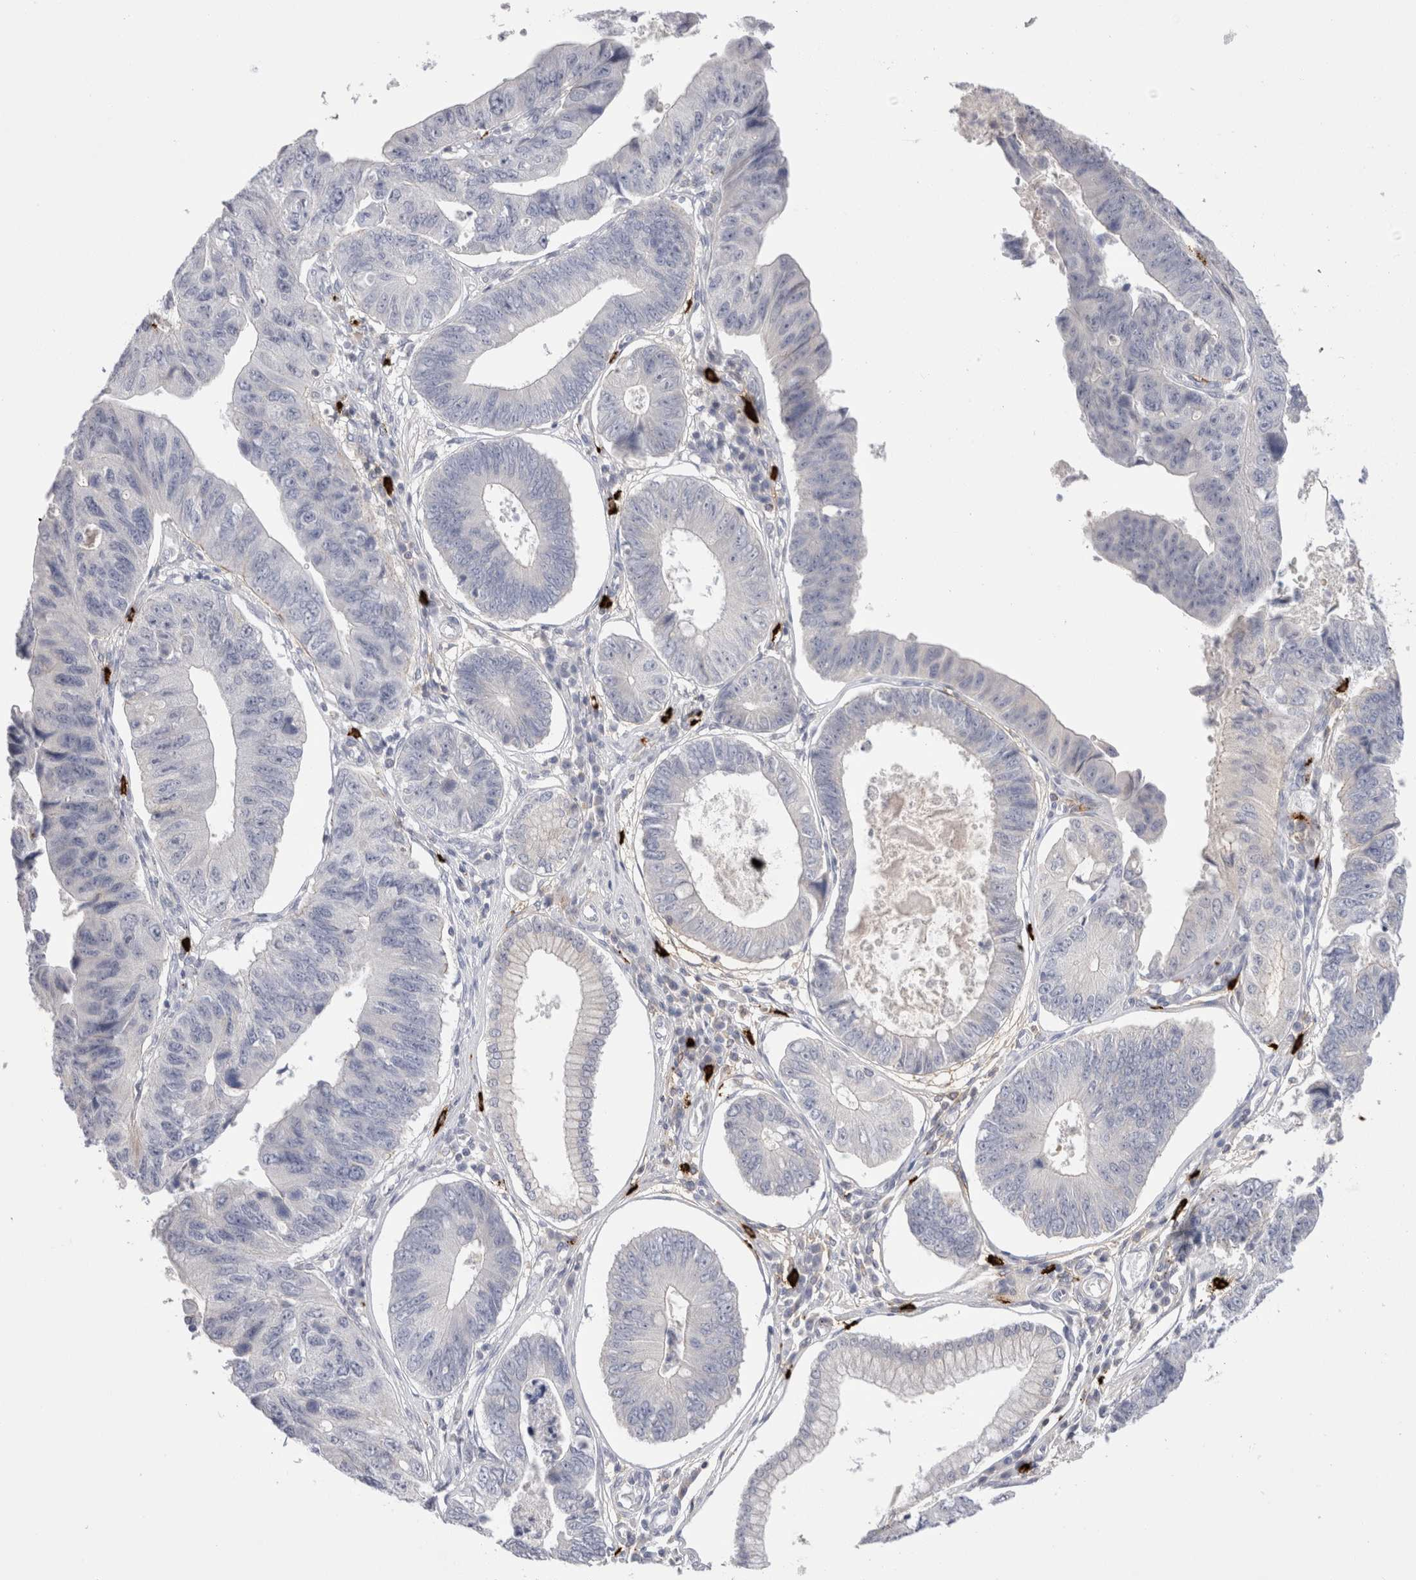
{"staining": {"intensity": "negative", "quantity": "none", "location": "none"}, "tissue": "stomach cancer", "cell_type": "Tumor cells", "image_type": "cancer", "snomed": [{"axis": "morphology", "description": "Adenocarcinoma, NOS"}, {"axis": "topography", "description": "Stomach"}], "caption": "Image shows no protein positivity in tumor cells of stomach adenocarcinoma tissue. (DAB (3,3'-diaminobenzidine) IHC visualized using brightfield microscopy, high magnification).", "gene": "SPINK2", "patient": {"sex": "male", "age": 59}}